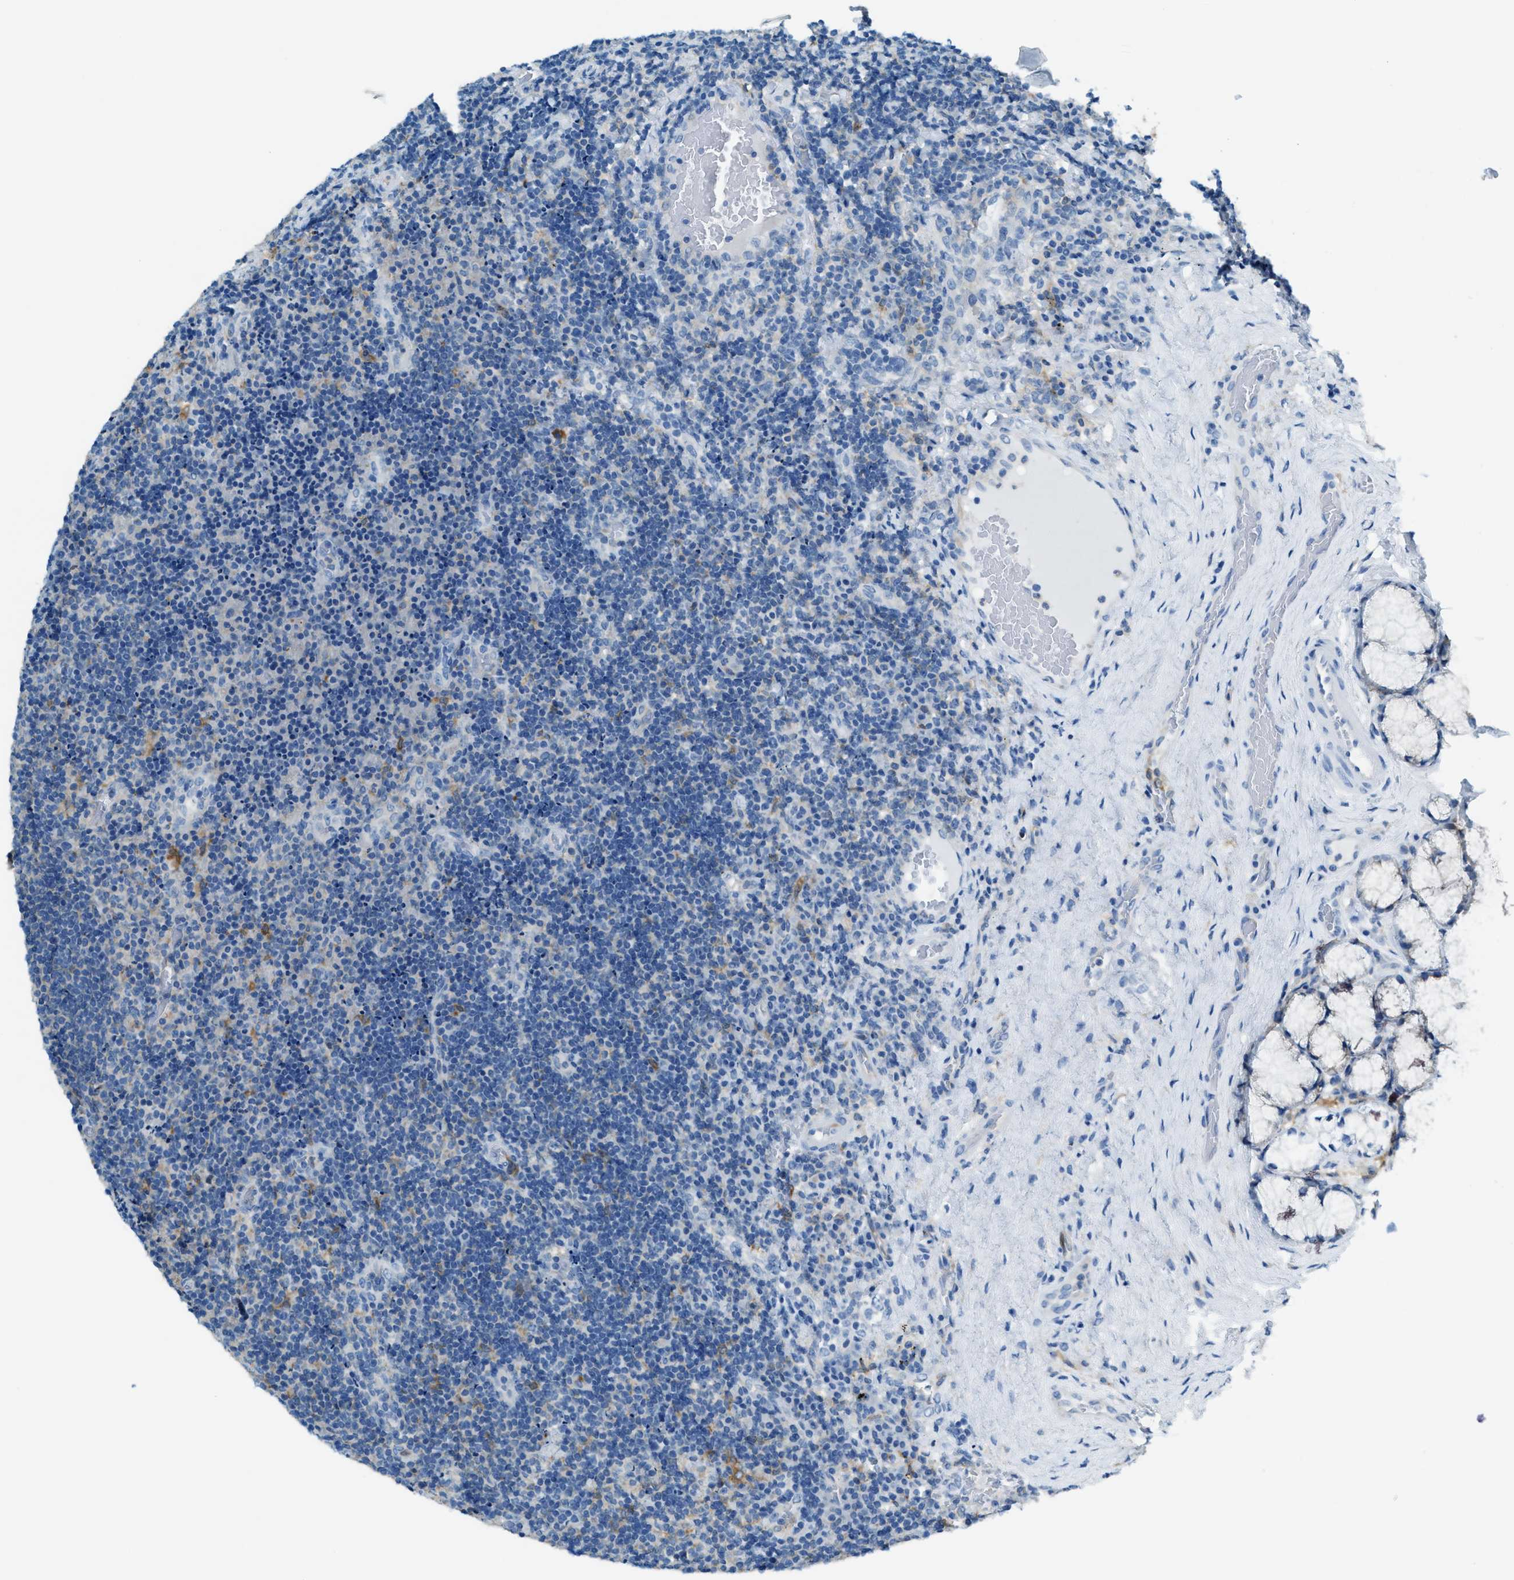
{"staining": {"intensity": "negative", "quantity": "none", "location": "none"}, "tissue": "lymphoma", "cell_type": "Tumor cells", "image_type": "cancer", "snomed": [{"axis": "morphology", "description": "Malignant lymphoma, non-Hodgkin's type, High grade"}, {"axis": "topography", "description": "Tonsil"}], "caption": "Immunohistochemistry (IHC) photomicrograph of malignant lymphoma, non-Hodgkin's type (high-grade) stained for a protein (brown), which reveals no expression in tumor cells.", "gene": "MATCAP2", "patient": {"sex": "female", "age": 36}}